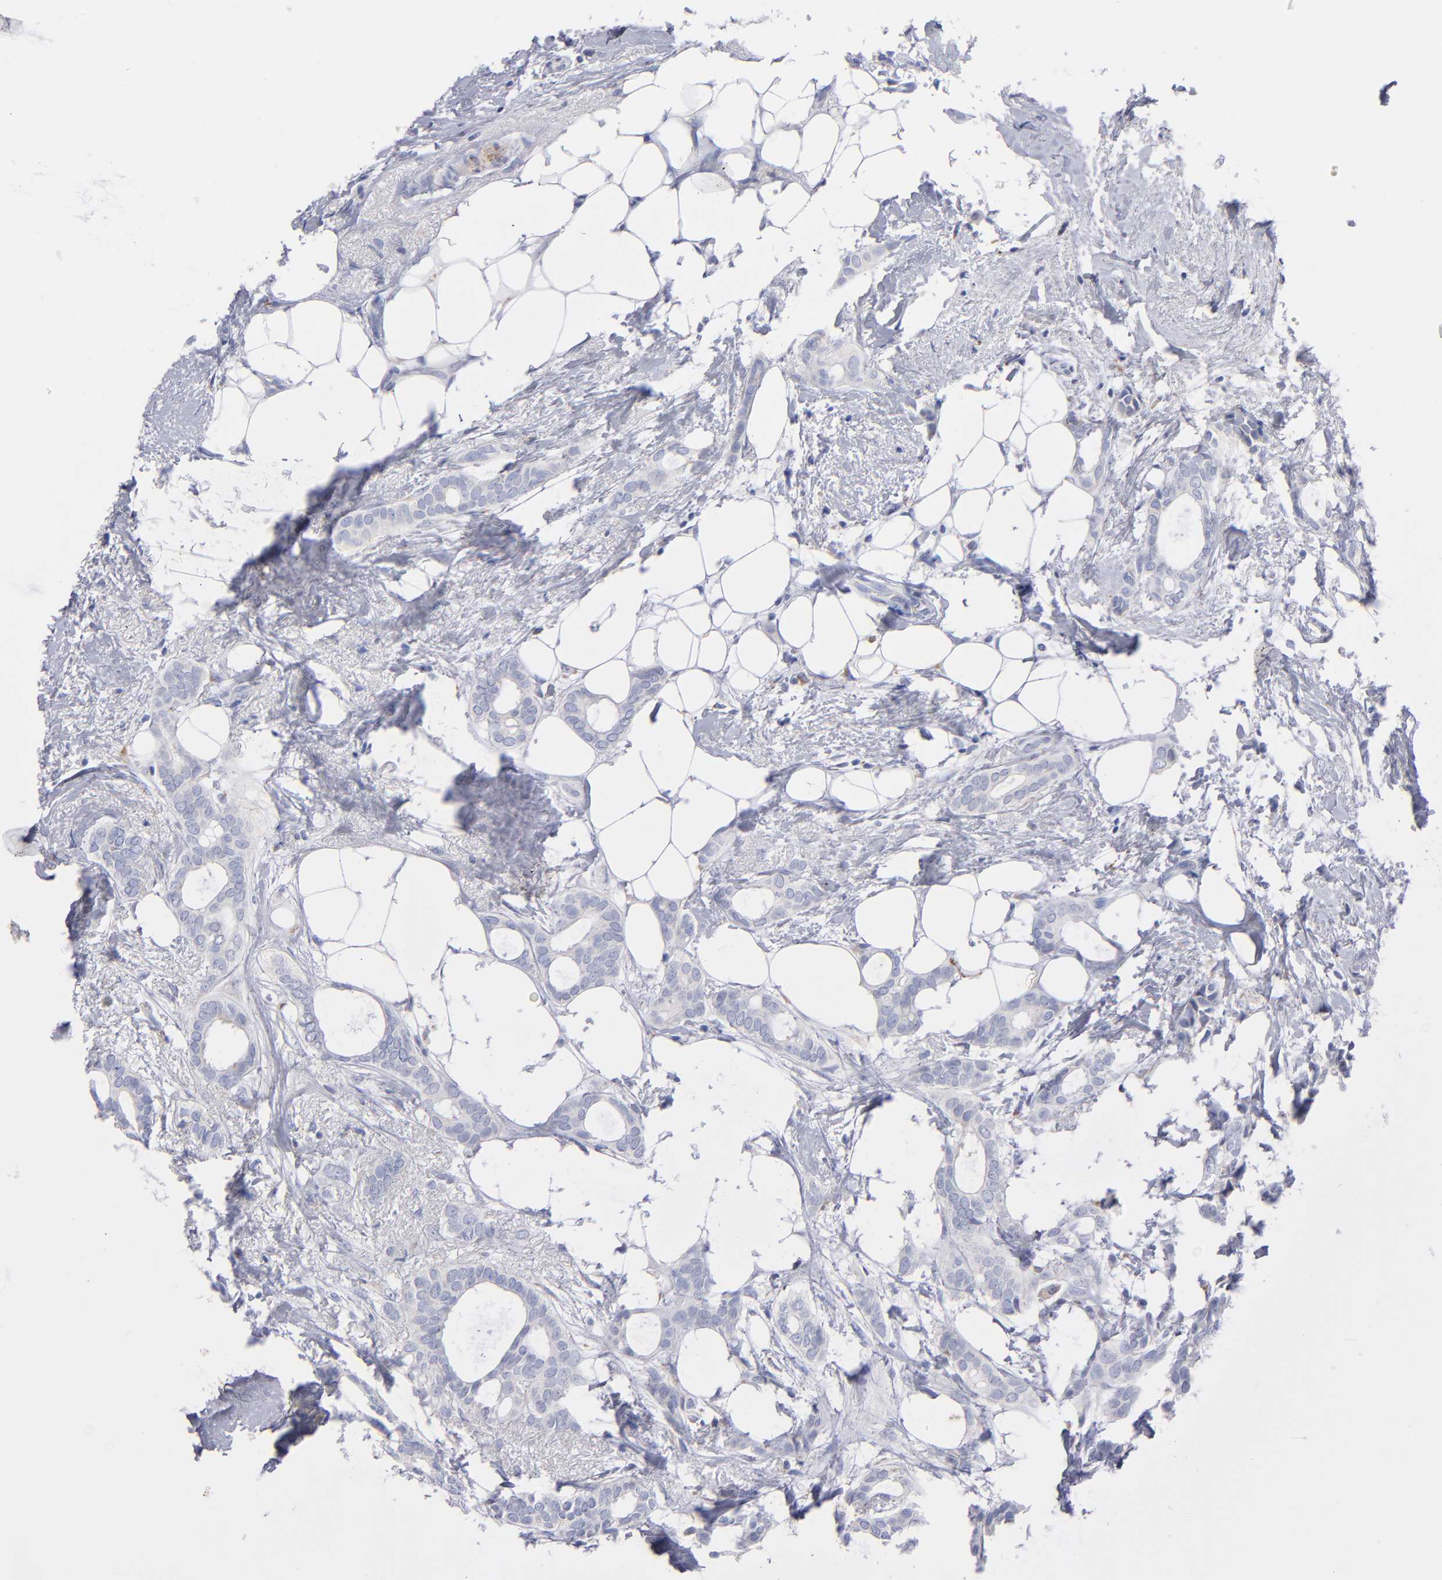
{"staining": {"intensity": "weak", "quantity": "<25%", "location": "cytoplasmic/membranous"}, "tissue": "breast cancer", "cell_type": "Tumor cells", "image_type": "cancer", "snomed": [{"axis": "morphology", "description": "Duct carcinoma"}, {"axis": "topography", "description": "Breast"}], "caption": "Invasive ductal carcinoma (breast) stained for a protein using immunohistochemistry shows no staining tumor cells.", "gene": "MFGE8", "patient": {"sex": "female", "age": 54}}